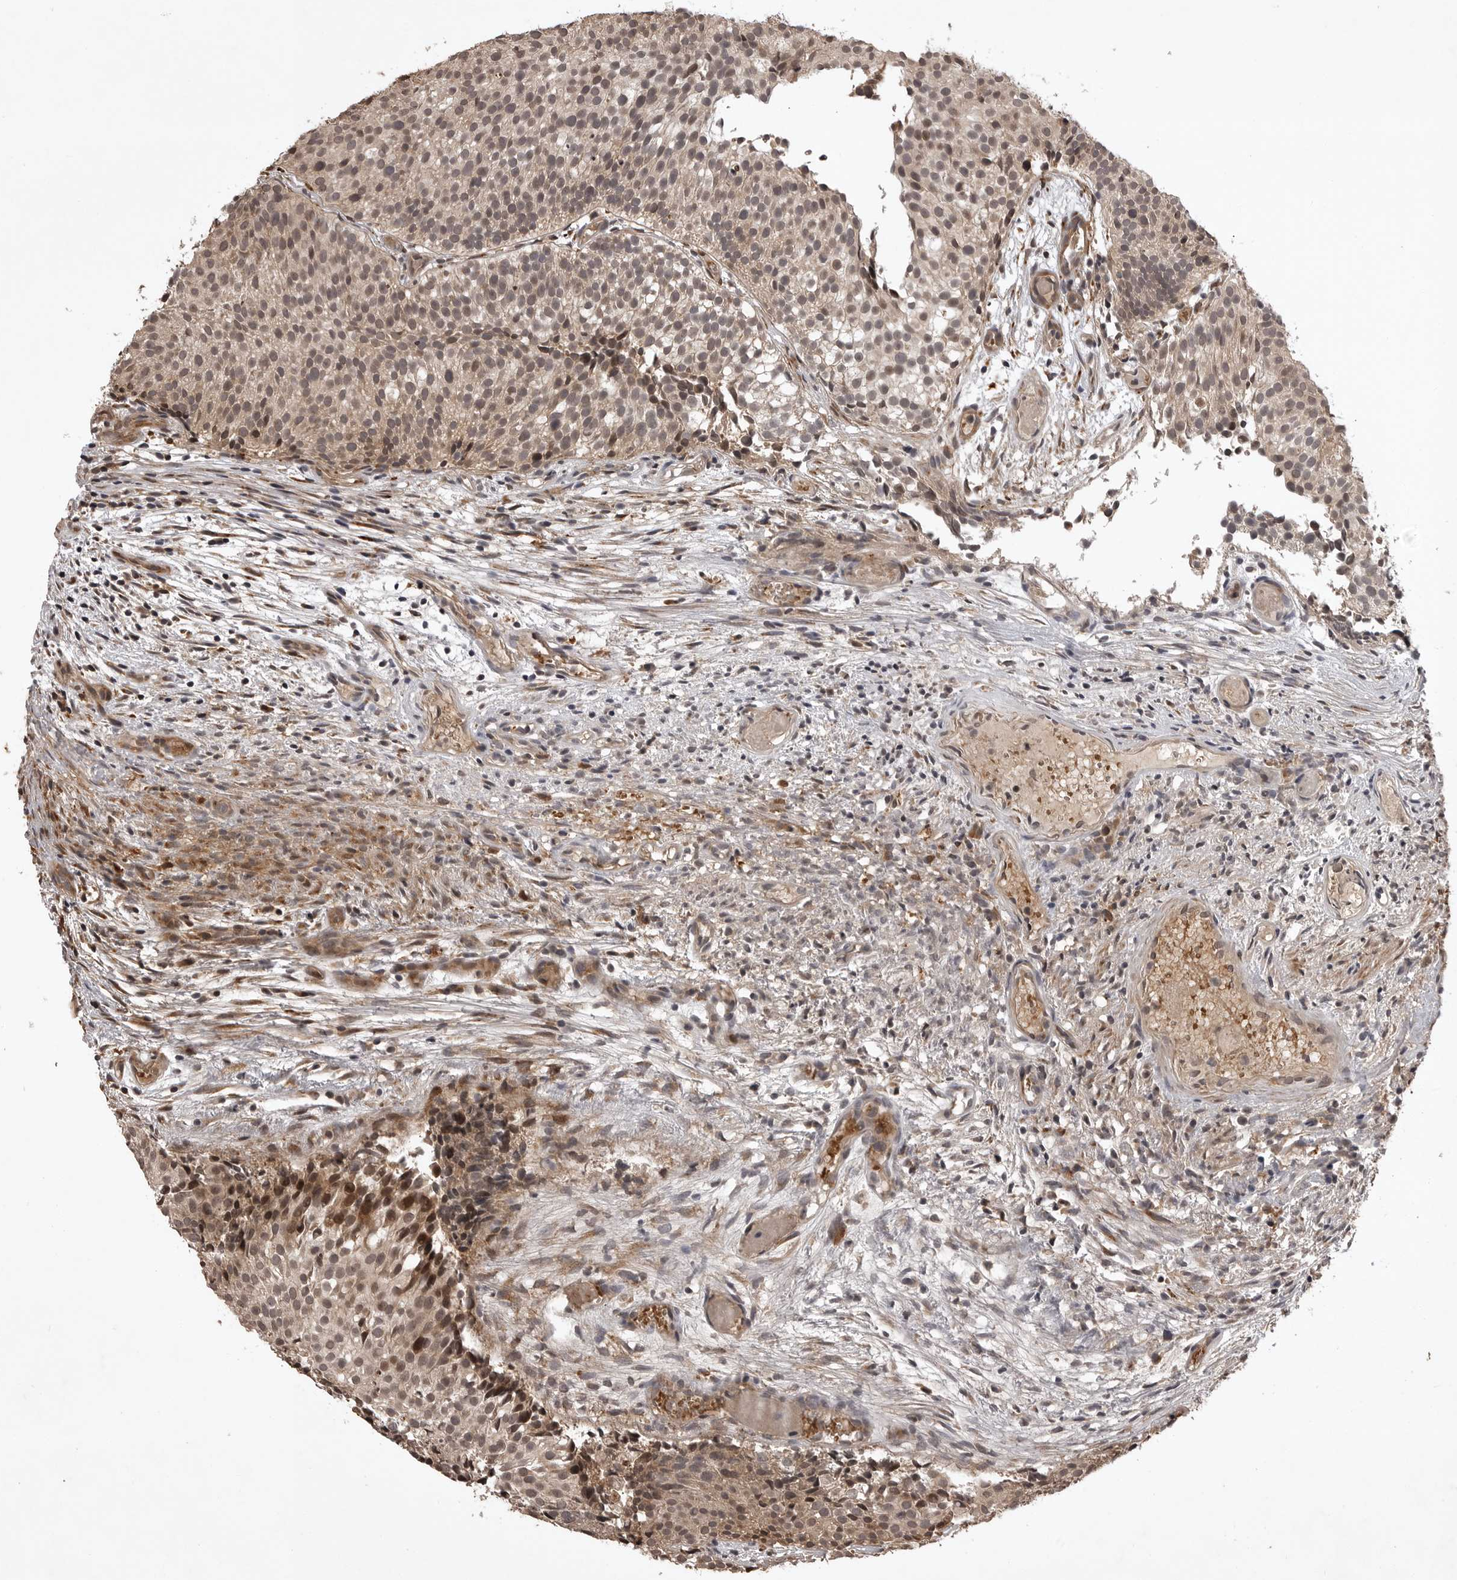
{"staining": {"intensity": "moderate", "quantity": "<25%", "location": "cytoplasmic/membranous,nuclear"}, "tissue": "urothelial cancer", "cell_type": "Tumor cells", "image_type": "cancer", "snomed": [{"axis": "morphology", "description": "Urothelial carcinoma, Low grade"}, {"axis": "topography", "description": "Urinary bladder"}], "caption": "DAB immunohistochemical staining of urothelial cancer shows moderate cytoplasmic/membranous and nuclear protein positivity in approximately <25% of tumor cells.", "gene": "AKAP7", "patient": {"sex": "male", "age": 86}}